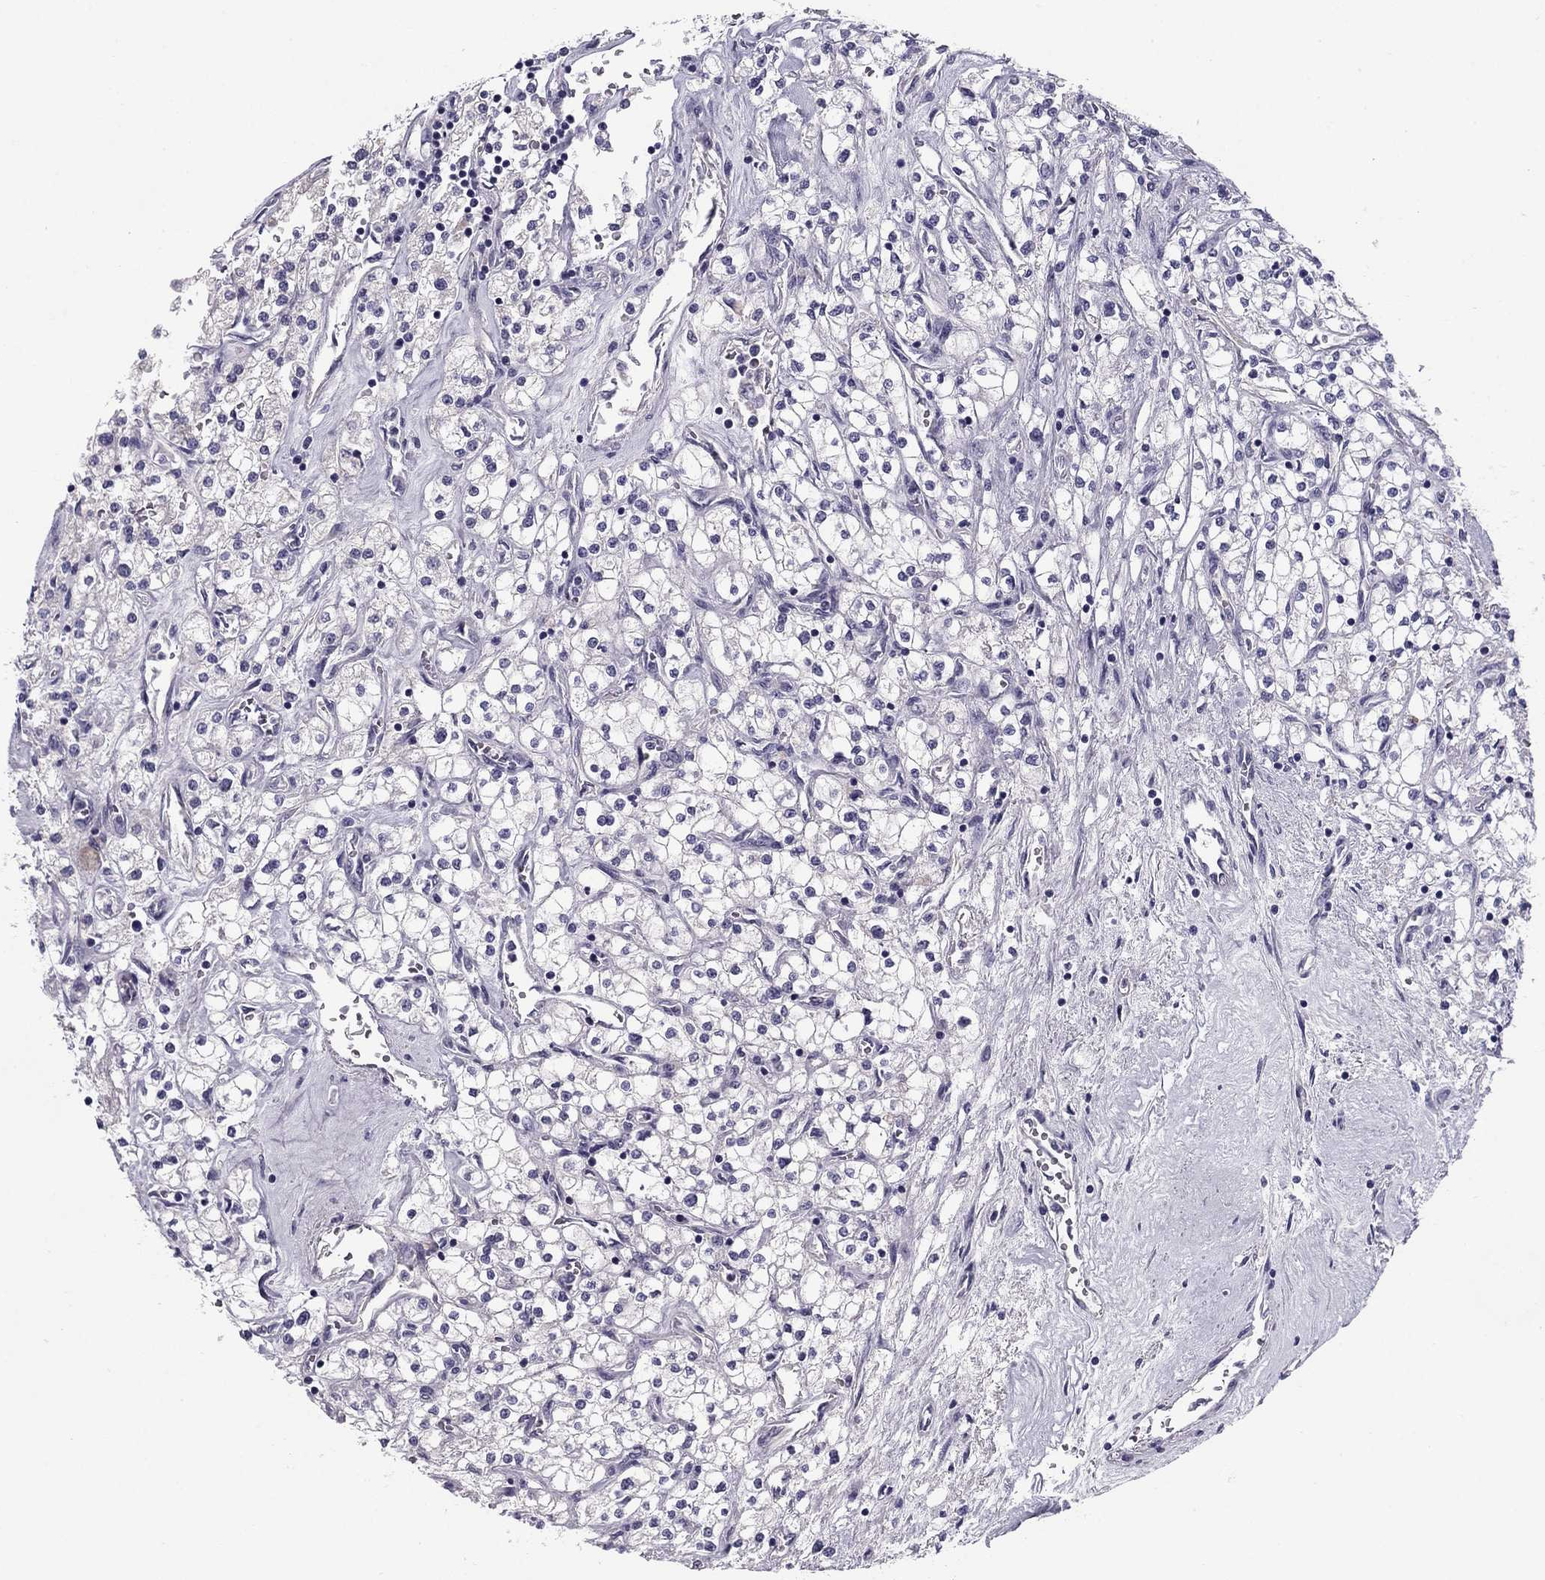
{"staining": {"intensity": "negative", "quantity": "none", "location": "none"}, "tissue": "renal cancer", "cell_type": "Tumor cells", "image_type": "cancer", "snomed": [{"axis": "morphology", "description": "Adenocarcinoma, NOS"}, {"axis": "topography", "description": "Kidney"}], "caption": "Protein analysis of renal cancer shows no significant expression in tumor cells.", "gene": "FLNC", "patient": {"sex": "male", "age": 80}}